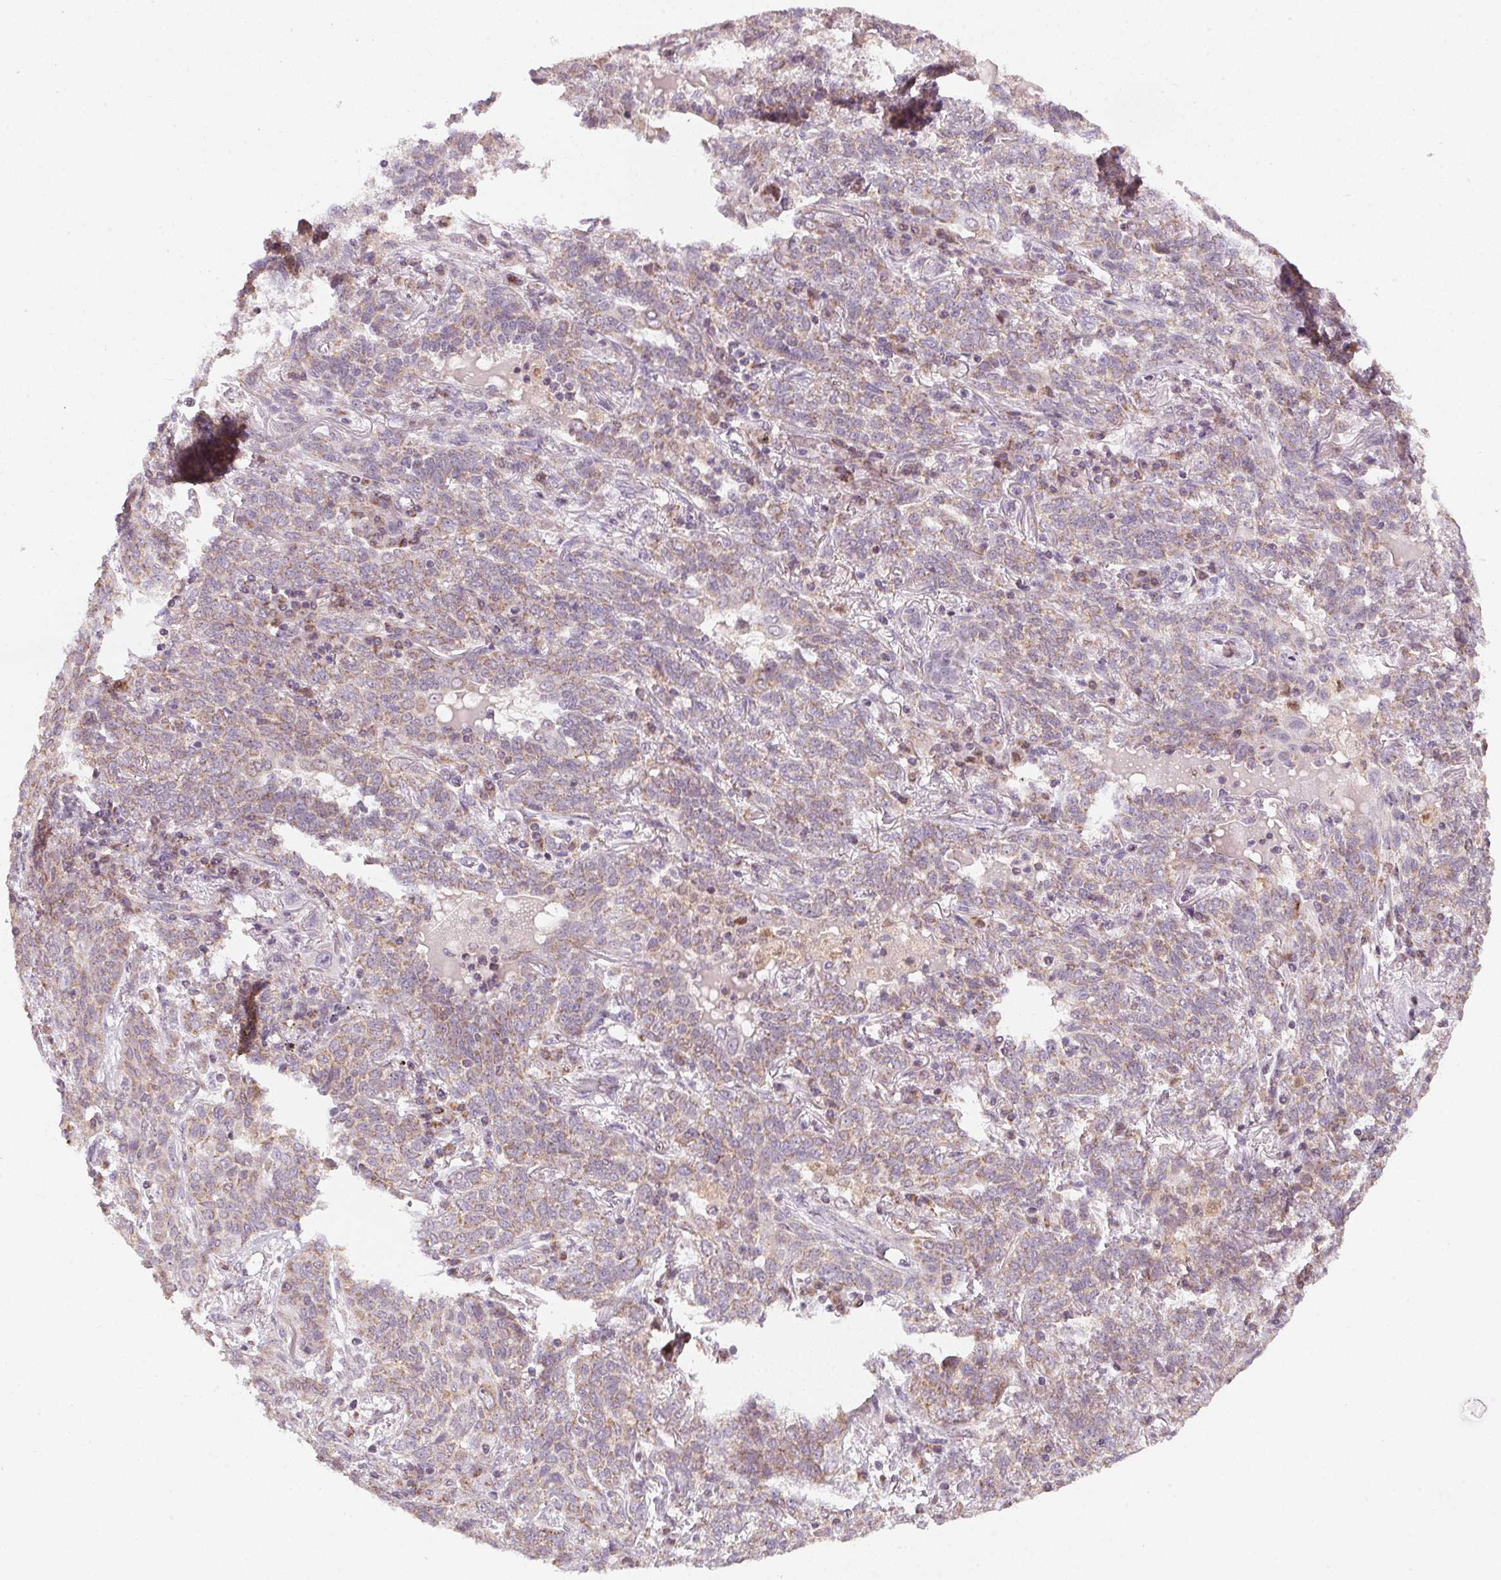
{"staining": {"intensity": "weak", "quantity": ">75%", "location": "cytoplasmic/membranous"}, "tissue": "lung cancer", "cell_type": "Tumor cells", "image_type": "cancer", "snomed": [{"axis": "morphology", "description": "Squamous cell carcinoma, NOS"}, {"axis": "topography", "description": "Lung"}], "caption": "Immunohistochemistry photomicrograph of neoplastic tissue: squamous cell carcinoma (lung) stained using immunohistochemistry (IHC) reveals low levels of weak protein expression localized specifically in the cytoplasmic/membranous of tumor cells, appearing as a cytoplasmic/membranous brown color.", "gene": "COQ7", "patient": {"sex": "female", "age": 70}}